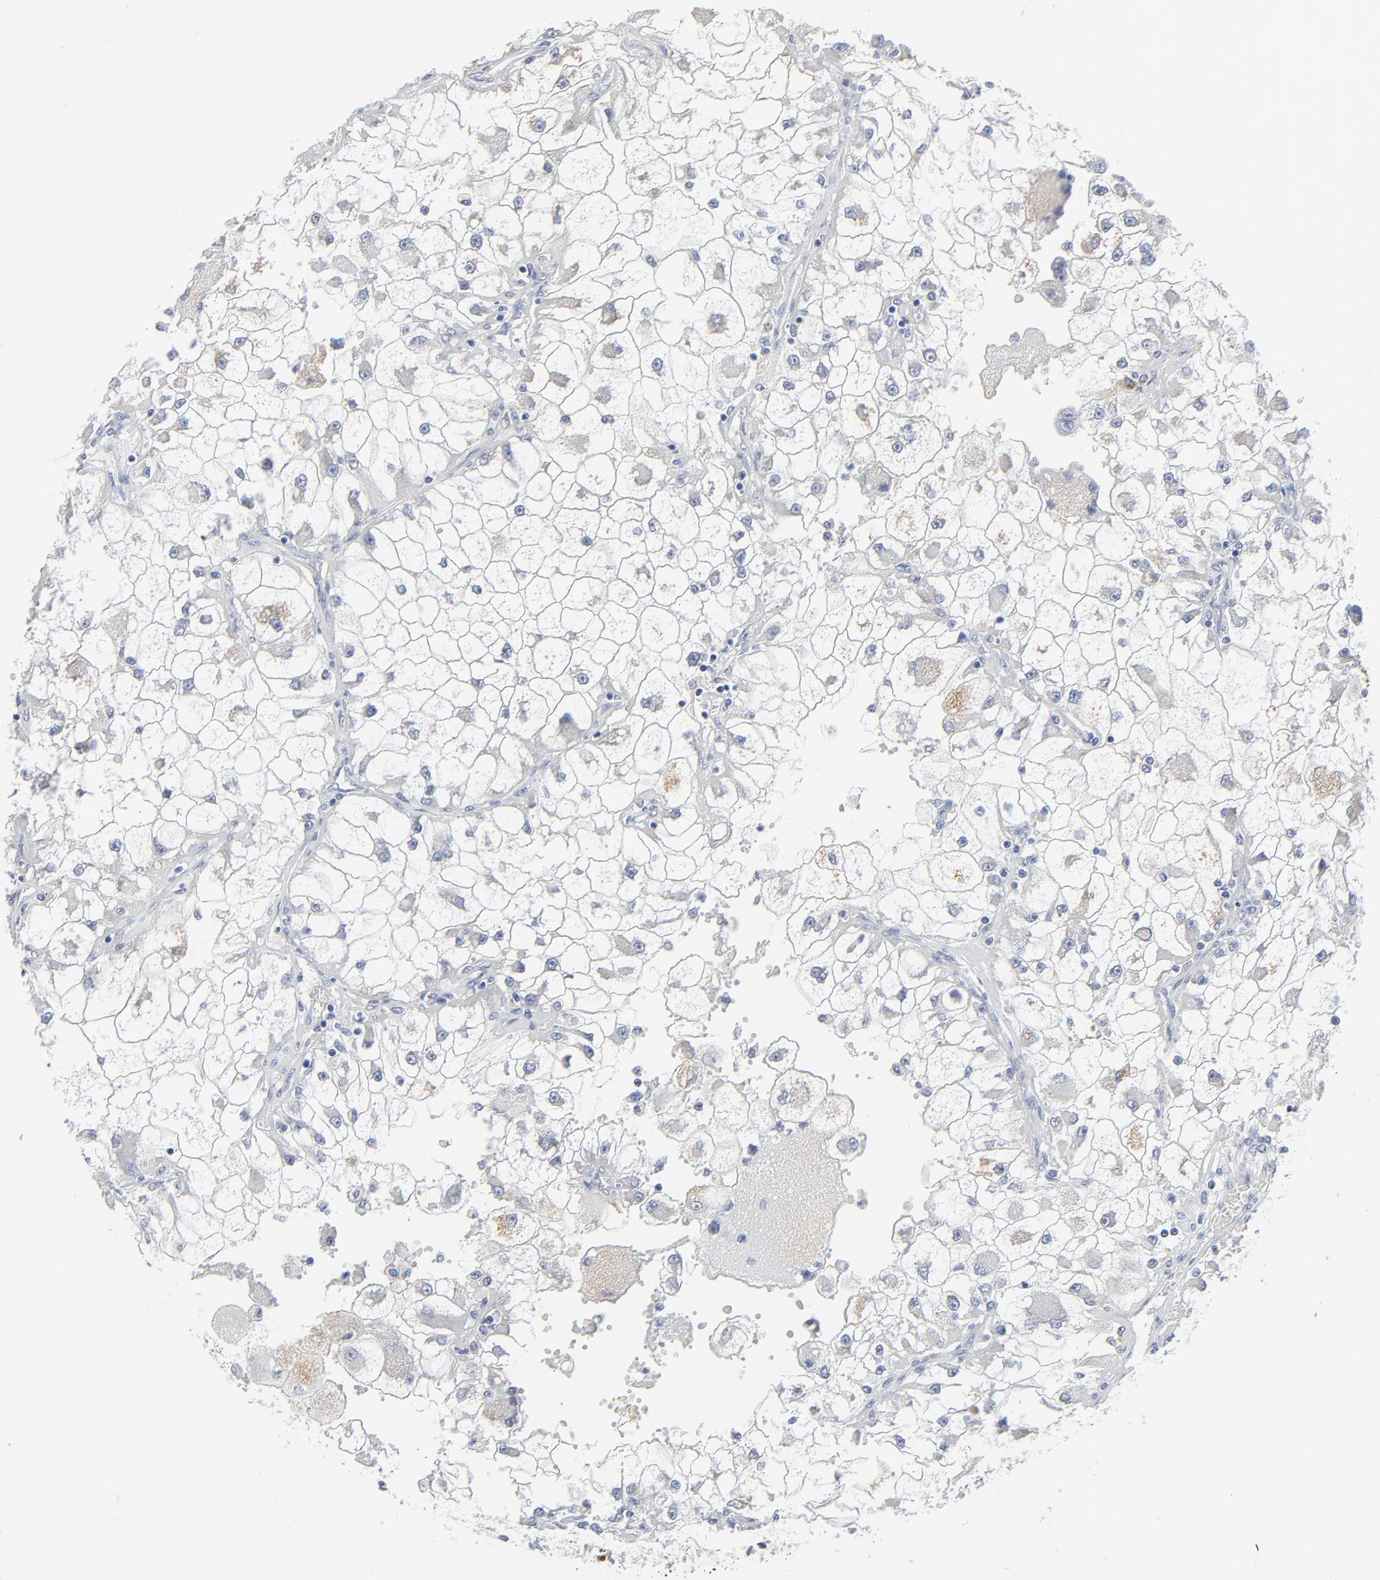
{"staining": {"intensity": "negative", "quantity": "none", "location": "none"}, "tissue": "renal cancer", "cell_type": "Tumor cells", "image_type": "cancer", "snomed": [{"axis": "morphology", "description": "Adenocarcinoma, NOS"}, {"axis": "topography", "description": "Kidney"}], "caption": "An image of human renal cancer is negative for staining in tumor cells.", "gene": "DHRSX", "patient": {"sex": "female", "age": 73}}